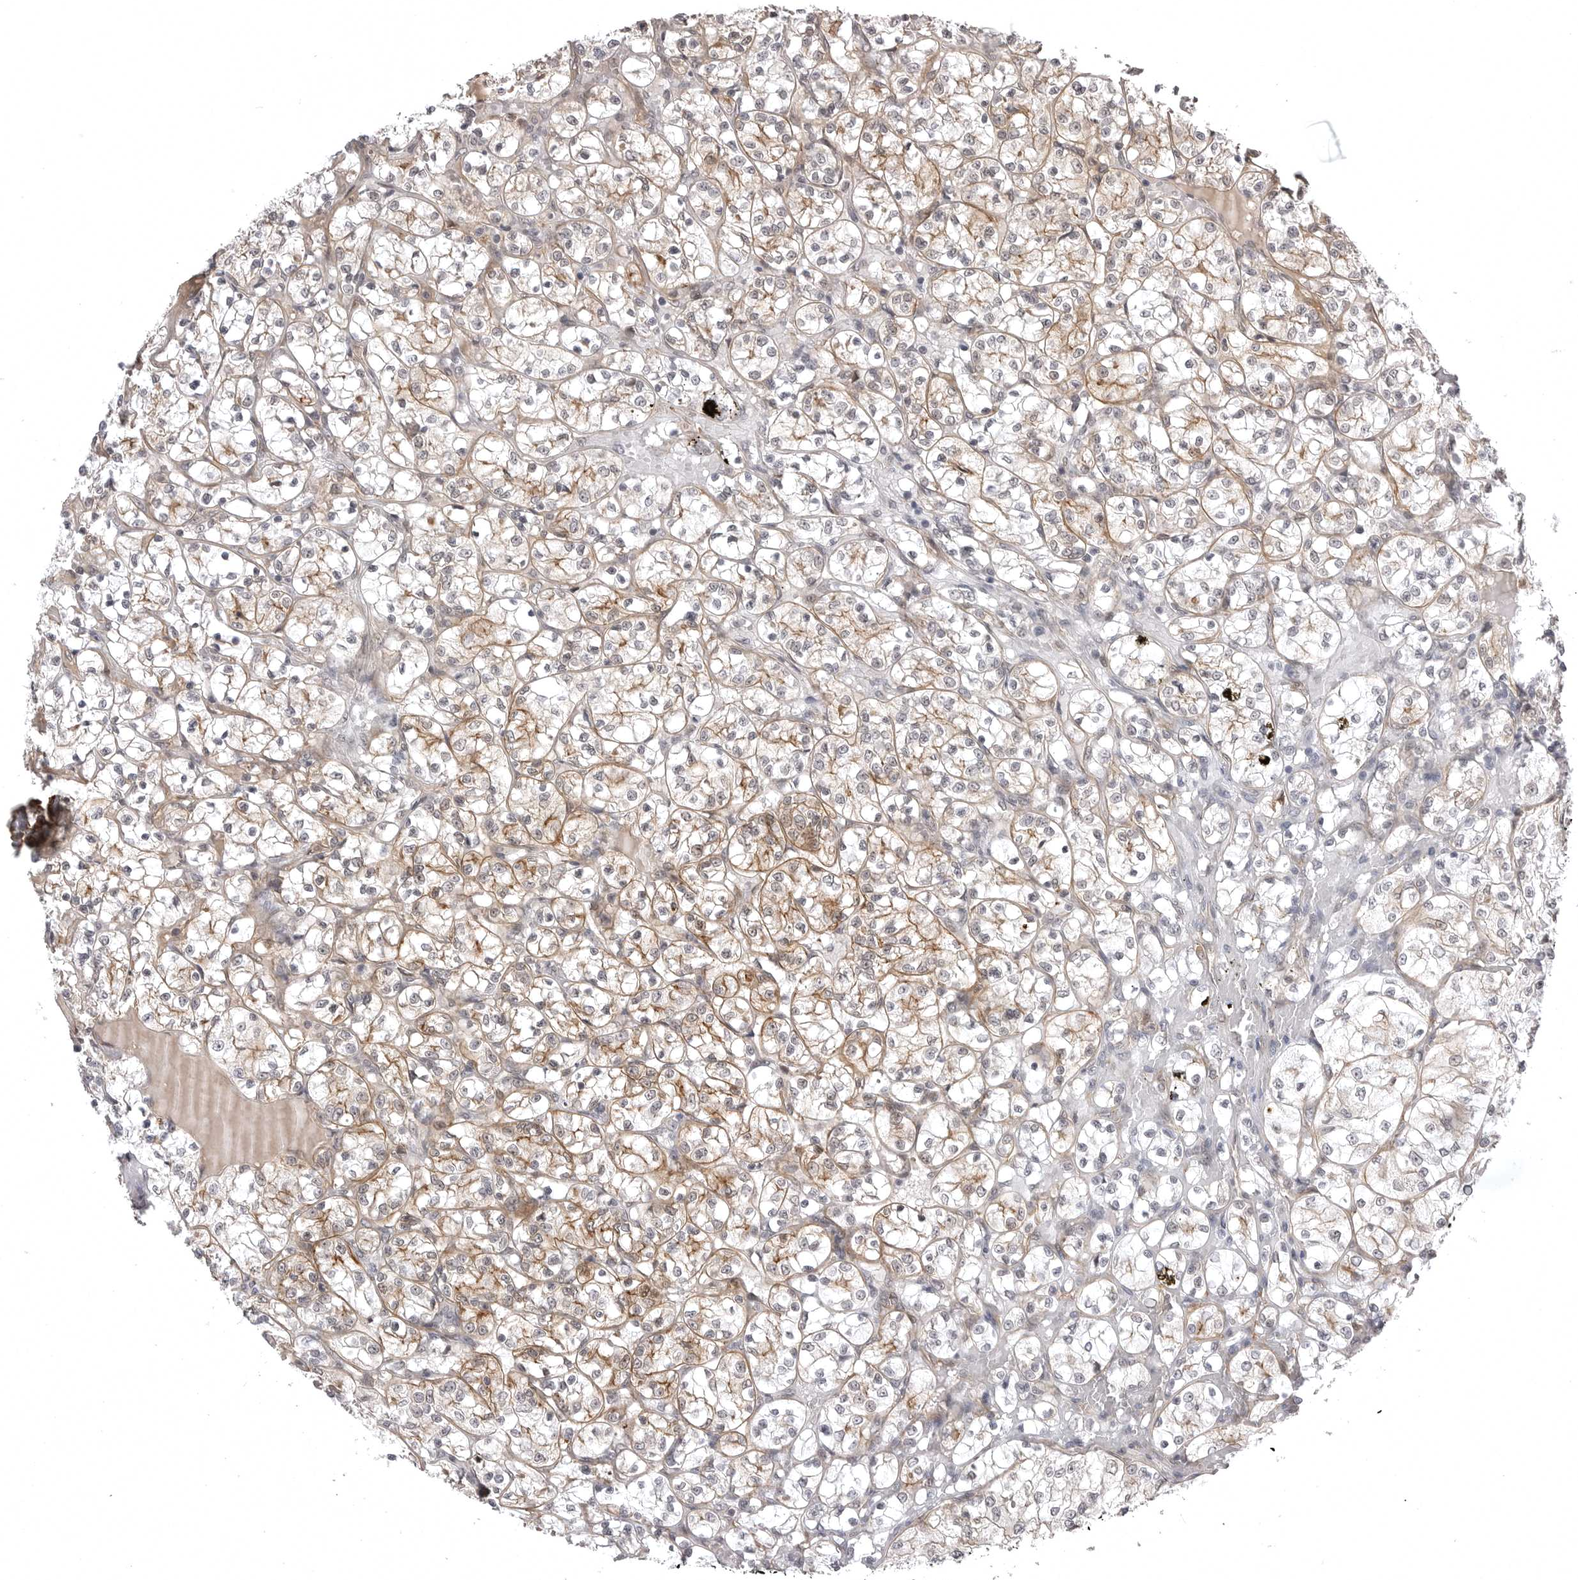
{"staining": {"intensity": "moderate", "quantity": "<25%", "location": "cytoplasmic/membranous"}, "tissue": "renal cancer", "cell_type": "Tumor cells", "image_type": "cancer", "snomed": [{"axis": "morphology", "description": "Adenocarcinoma, NOS"}, {"axis": "topography", "description": "Kidney"}], "caption": "Human renal cancer stained with a protein marker shows moderate staining in tumor cells.", "gene": "SORBS1", "patient": {"sex": "female", "age": 69}}